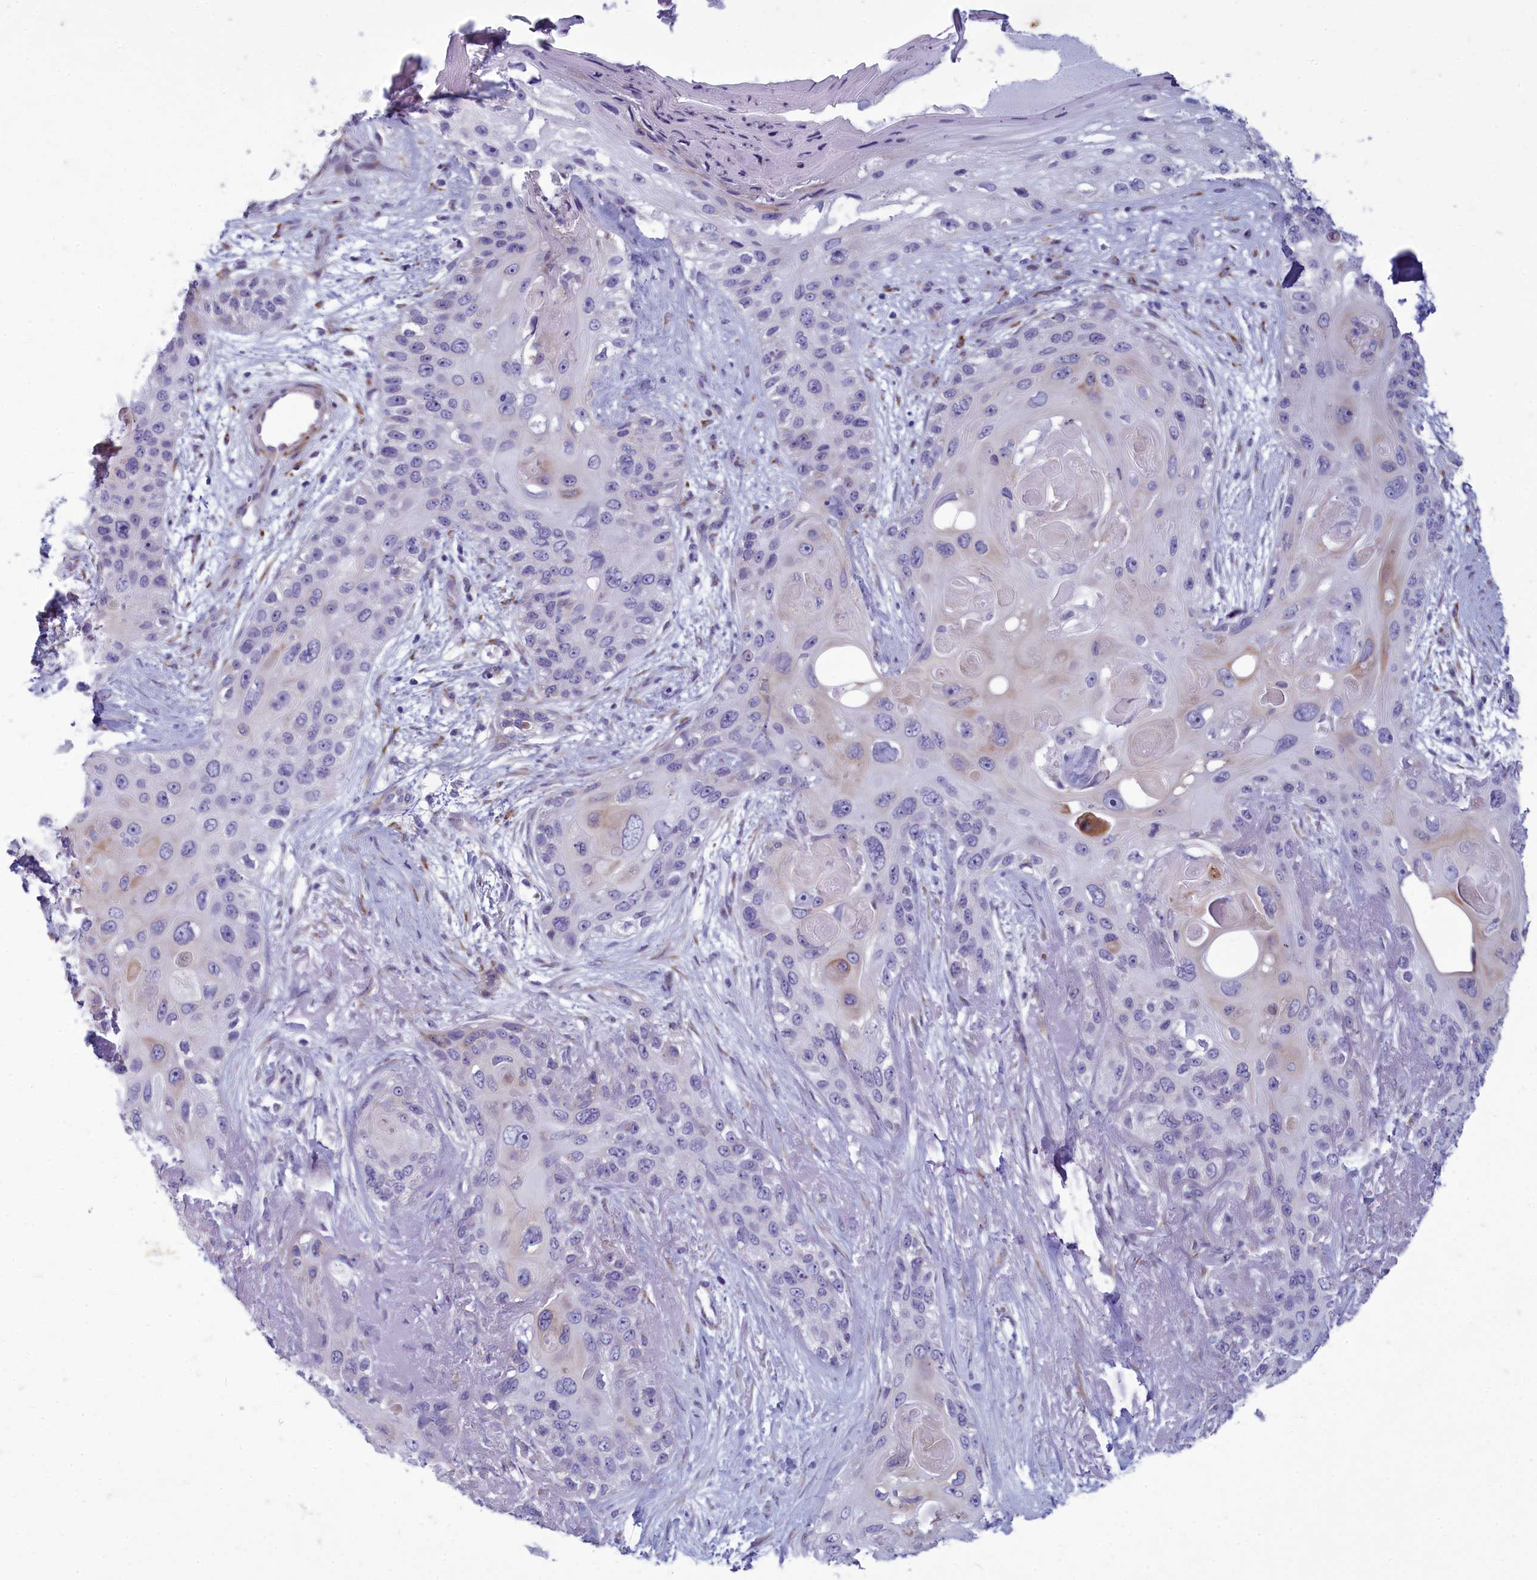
{"staining": {"intensity": "weak", "quantity": "<25%", "location": "cytoplasmic/membranous"}, "tissue": "skin cancer", "cell_type": "Tumor cells", "image_type": "cancer", "snomed": [{"axis": "morphology", "description": "Normal tissue, NOS"}, {"axis": "morphology", "description": "Squamous cell carcinoma, NOS"}, {"axis": "topography", "description": "Skin"}], "caption": "Tumor cells show no significant protein expression in skin cancer (squamous cell carcinoma).", "gene": "CENATAC", "patient": {"sex": "male", "age": 72}}